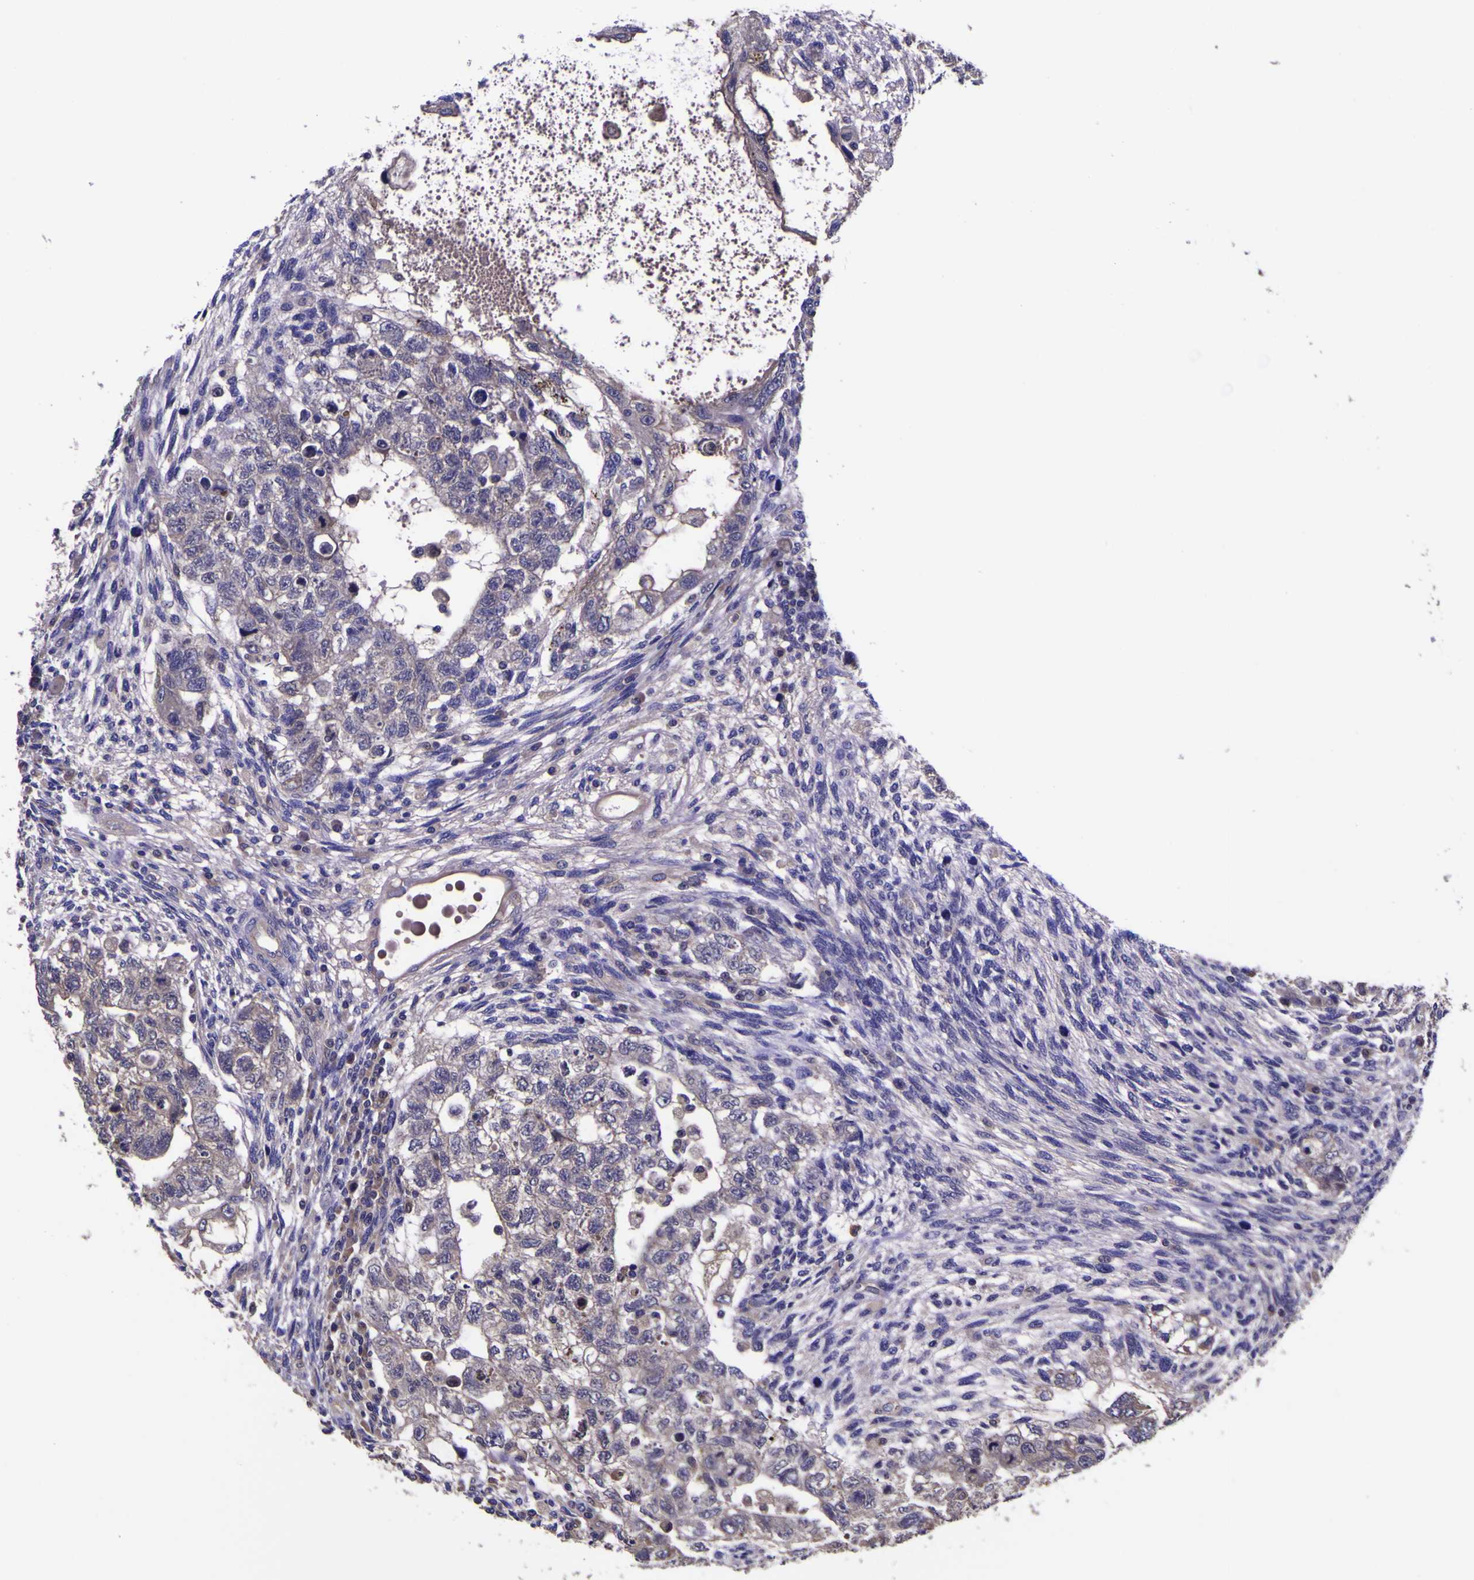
{"staining": {"intensity": "negative", "quantity": "none", "location": "none"}, "tissue": "testis cancer", "cell_type": "Tumor cells", "image_type": "cancer", "snomed": [{"axis": "morphology", "description": "Normal tissue, NOS"}, {"axis": "morphology", "description": "Carcinoma, Embryonal, NOS"}, {"axis": "topography", "description": "Testis"}], "caption": "A photomicrograph of human testis cancer (embryonal carcinoma) is negative for staining in tumor cells.", "gene": "MAPK14", "patient": {"sex": "male", "age": 36}}